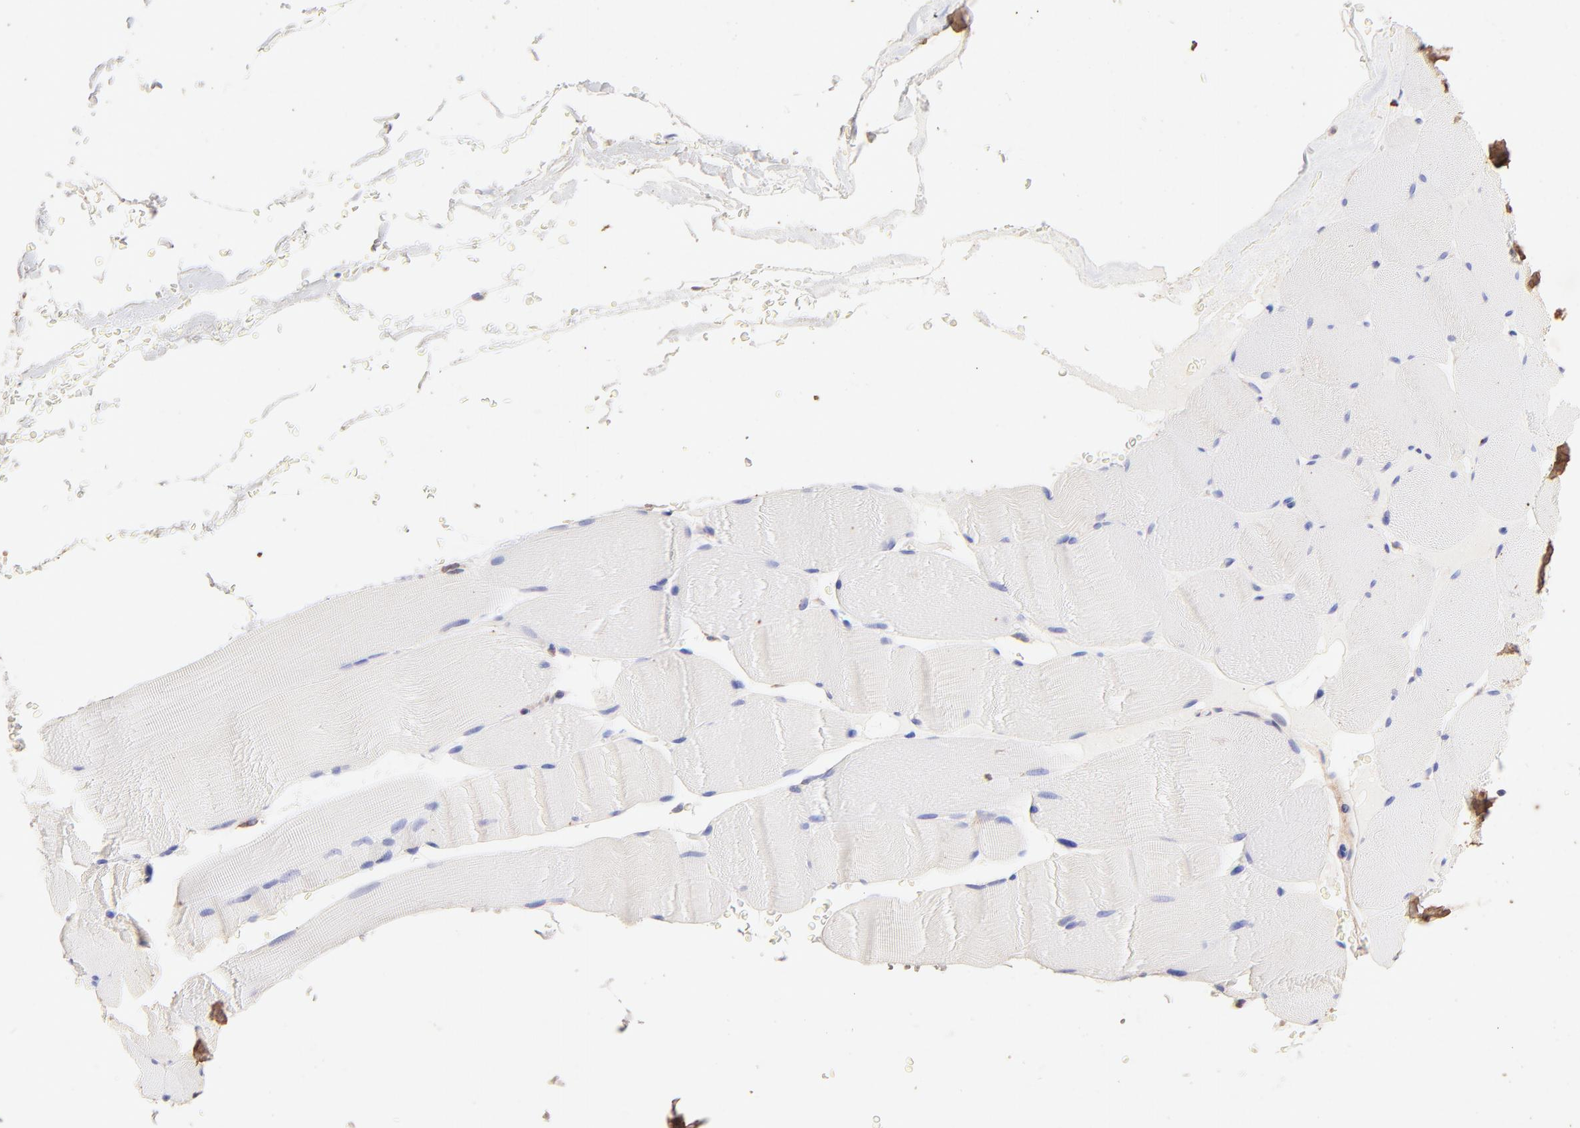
{"staining": {"intensity": "negative", "quantity": "none", "location": "none"}, "tissue": "skeletal muscle", "cell_type": "Myocytes", "image_type": "normal", "snomed": [{"axis": "morphology", "description": "Normal tissue, NOS"}, {"axis": "topography", "description": "Skeletal muscle"}], "caption": "Immunohistochemistry of unremarkable skeletal muscle exhibits no positivity in myocytes.", "gene": "BGN", "patient": {"sex": "male", "age": 62}}